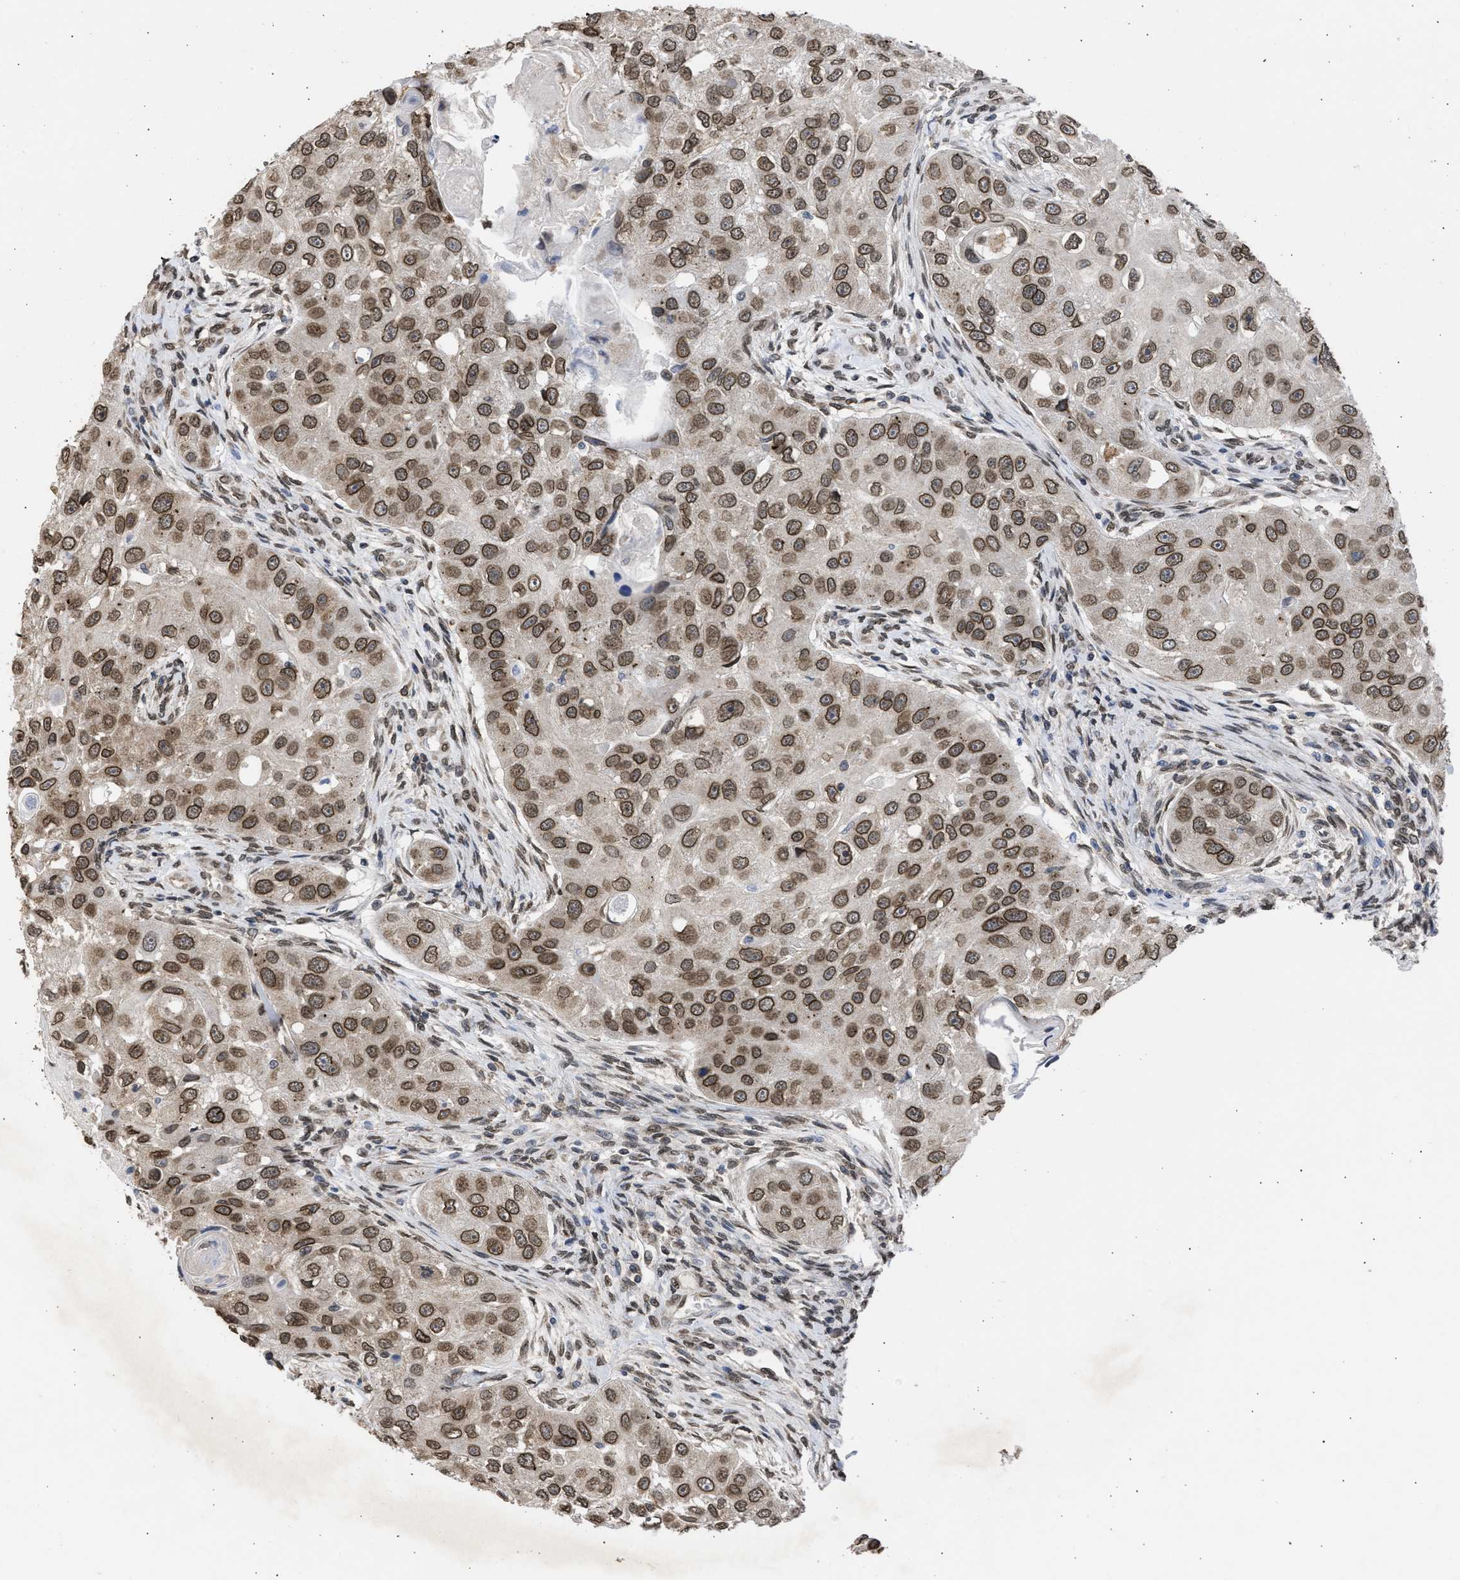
{"staining": {"intensity": "moderate", "quantity": ">75%", "location": "cytoplasmic/membranous,nuclear"}, "tissue": "head and neck cancer", "cell_type": "Tumor cells", "image_type": "cancer", "snomed": [{"axis": "morphology", "description": "Normal tissue, NOS"}, {"axis": "morphology", "description": "Squamous cell carcinoma, NOS"}, {"axis": "topography", "description": "Skeletal muscle"}, {"axis": "topography", "description": "Head-Neck"}], "caption": "Immunohistochemistry staining of head and neck cancer, which reveals medium levels of moderate cytoplasmic/membranous and nuclear staining in about >75% of tumor cells indicating moderate cytoplasmic/membranous and nuclear protein expression. The staining was performed using DAB (brown) for protein detection and nuclei were counterstained in hematoxylin (blue).", "gene": "NUP35", "patient": {"sex": "male", "age": 51}}